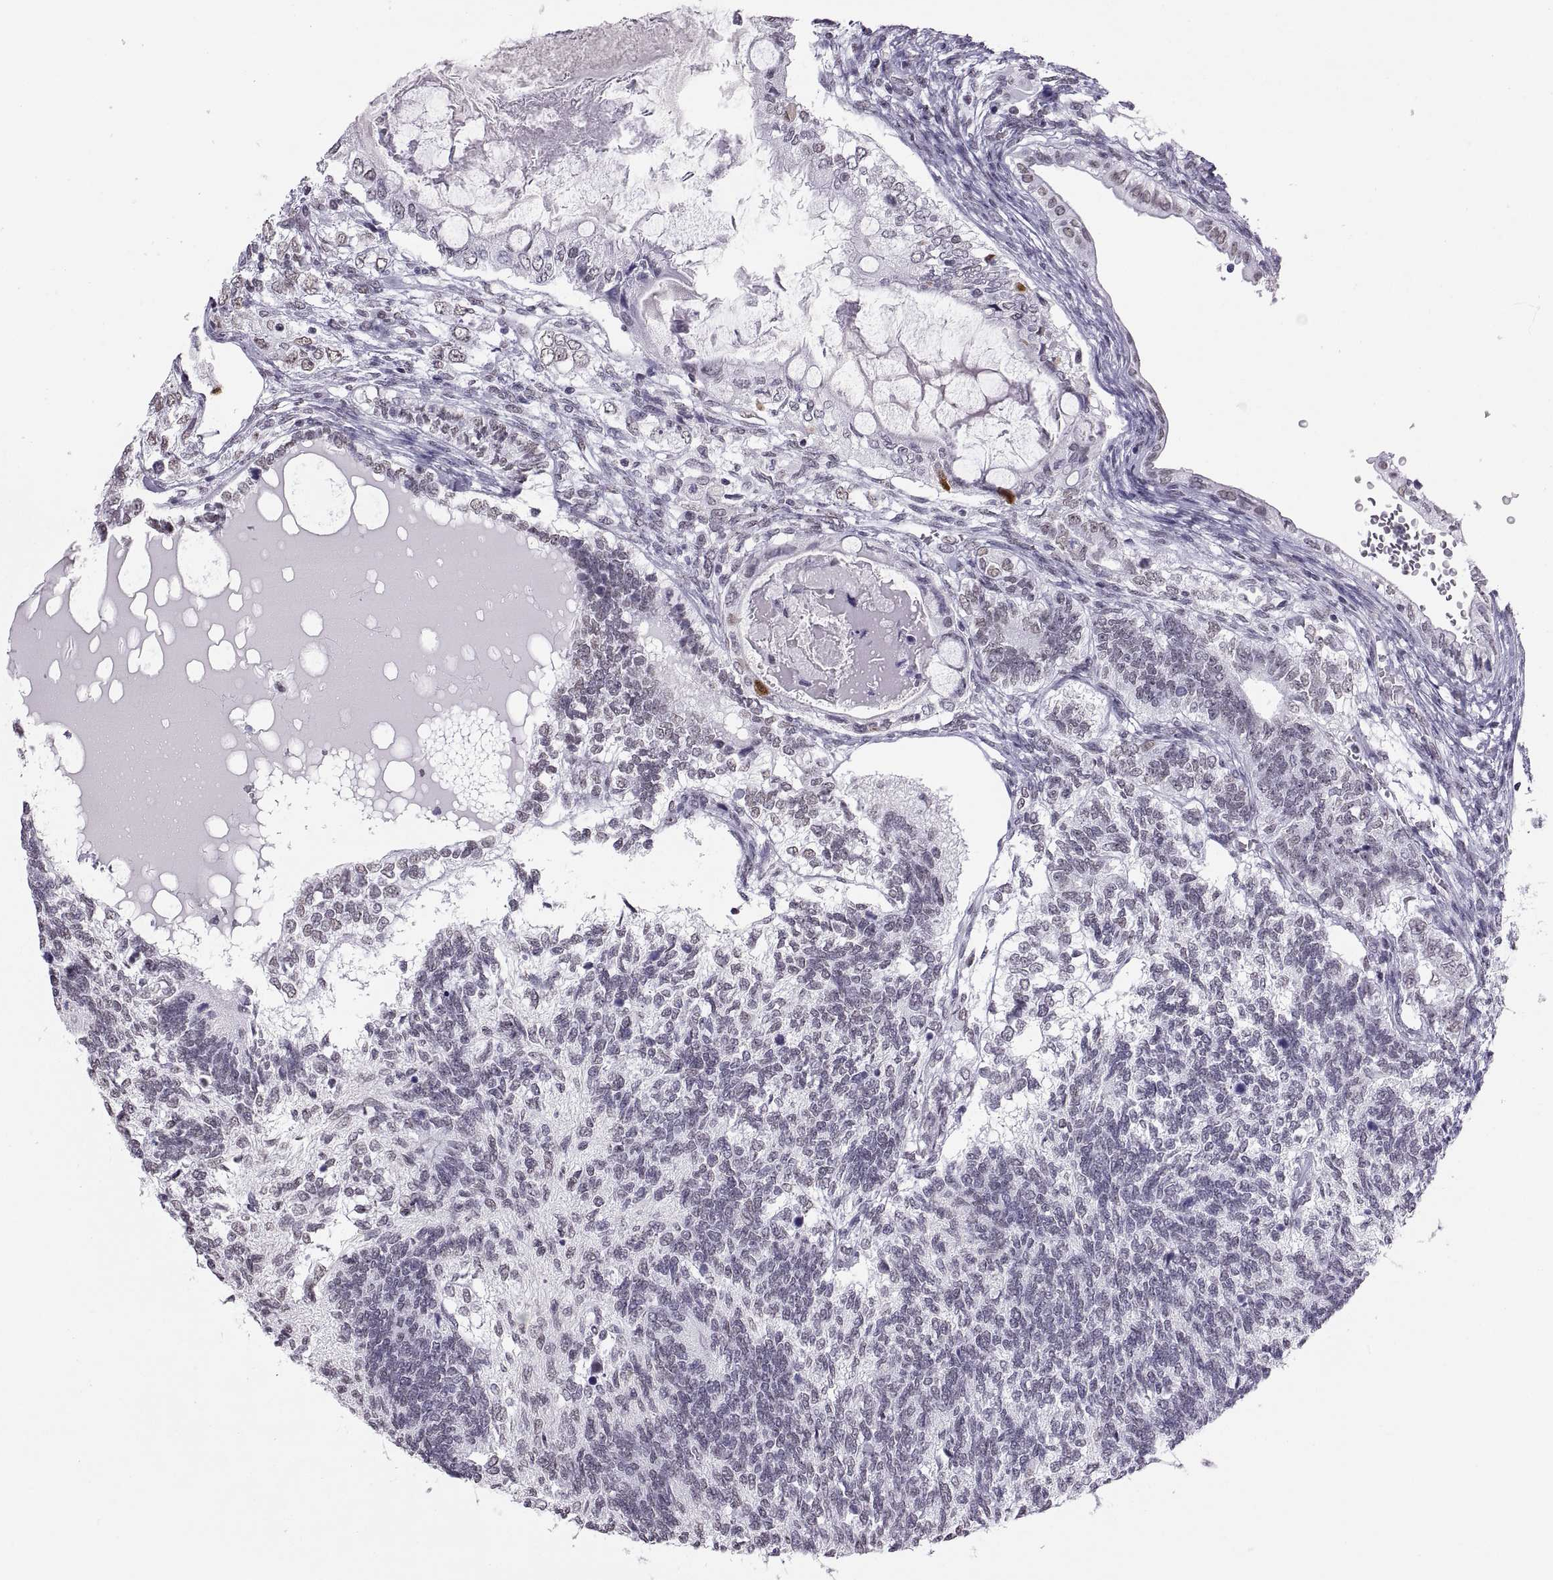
{"staining": {"intensity": "negative", "quantity": "none", "location": "none"}, "tissue": "testis cancer", "cell_type": "Tumor cells", "image_type": "cancer", "snomed": [{"axis": "morphology", "description": "Seminoma, NOS"}, {"axis": "morphology", "description": "Carcinoma, Embryonal, NOS"}, {"axis": "topography", "description": "Testis"}], "caption": "IHC histopathology image of neoplastic tissue: testis cancer (embryonal carcinoma) stained with DAB (3,3'-diaminobenzidine) shows no significant protein expression in tumor cells. Nuclei are stained in blue.", "gene": "CARTPT", "patient": {"sex": "male", "age": 41}}